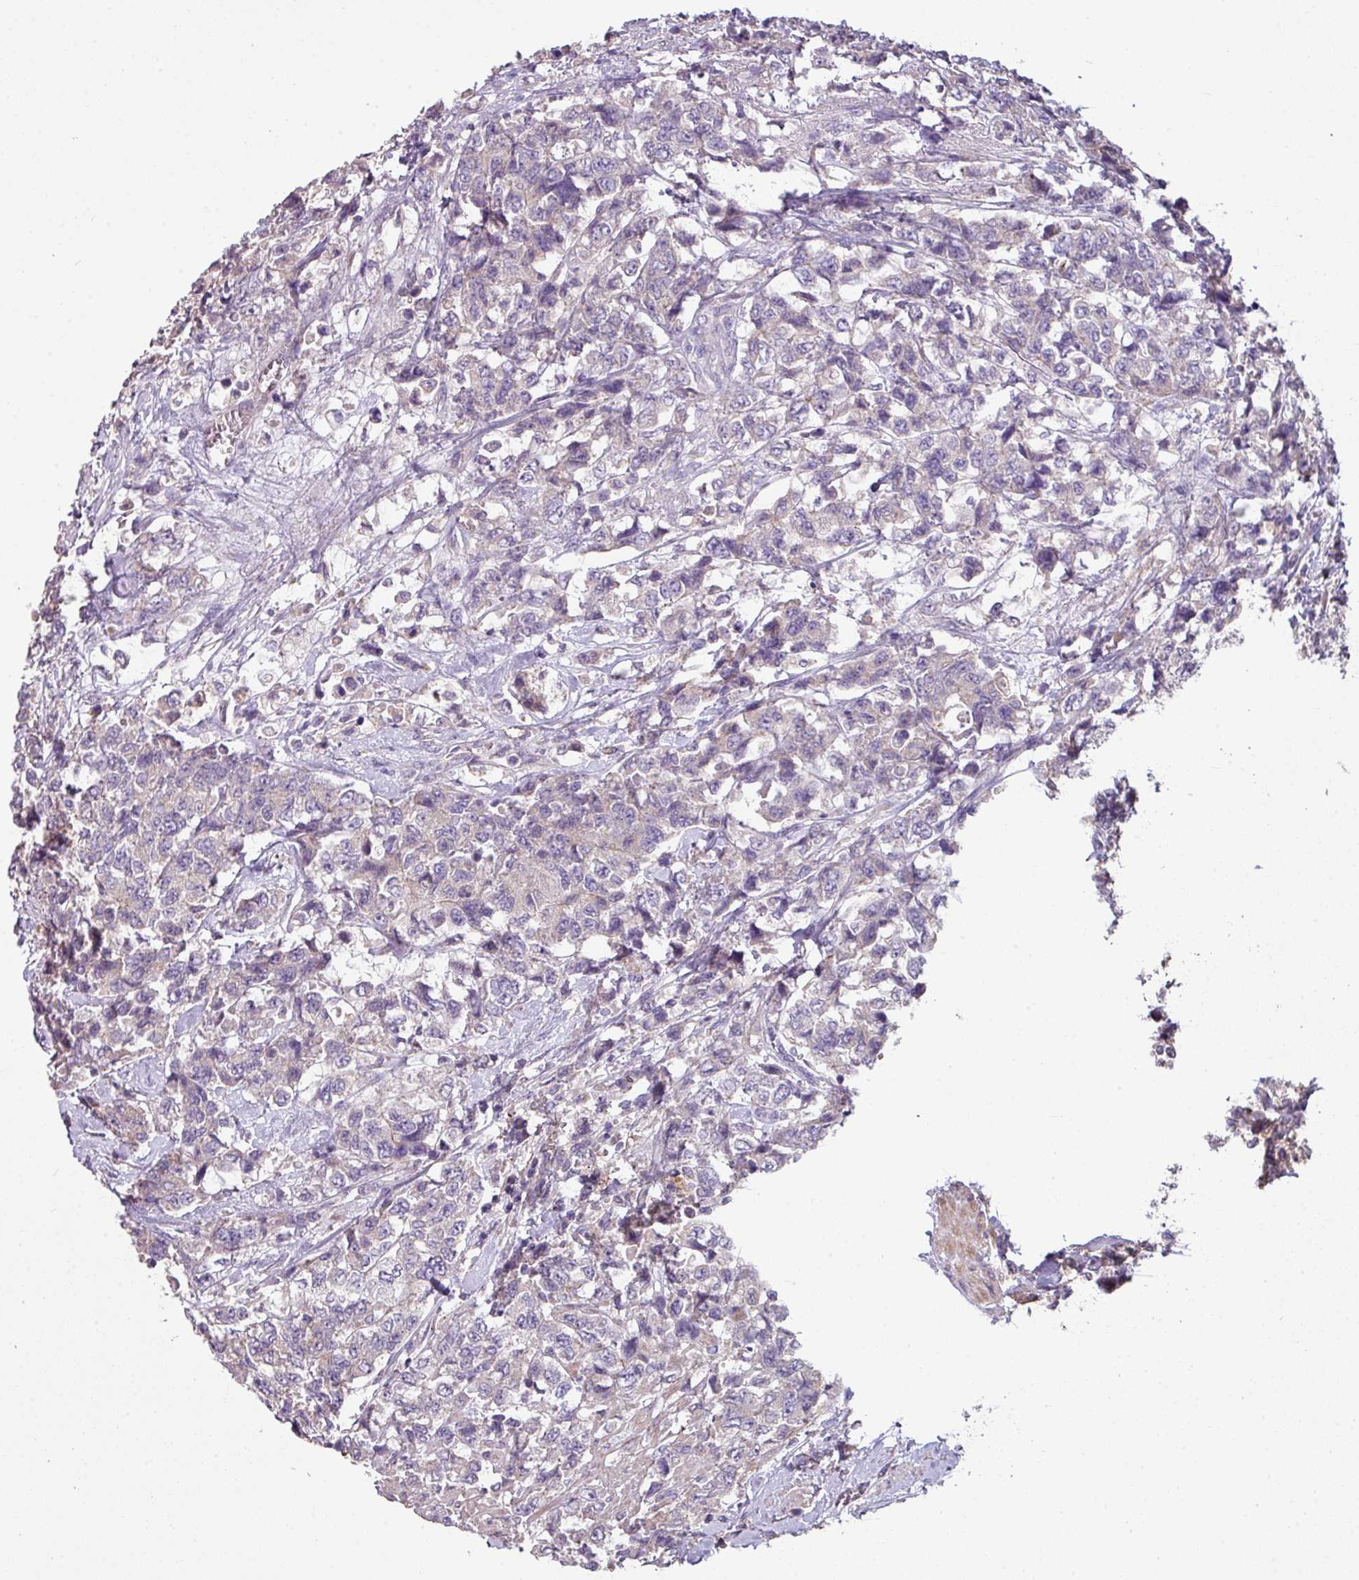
{"staining": {"intensity": "negative", "quantity": "none", "location": "none"}, "tissue": "urothelial cancer", "cell_type": "Tumor cells", "image_type": "cancer", "snomed": [{"axis": "morphology", "description": "Urothelial carcinoma, High grade"}, {"axis": "topography", "description": "Urinary bladder"}], "caption": "Immunohistochemical staining of human urothelial cancer reveals no significant positivity in tumor cells.", "gene": "LRRC9", "patient": {"sex": "female", "age": 78}}